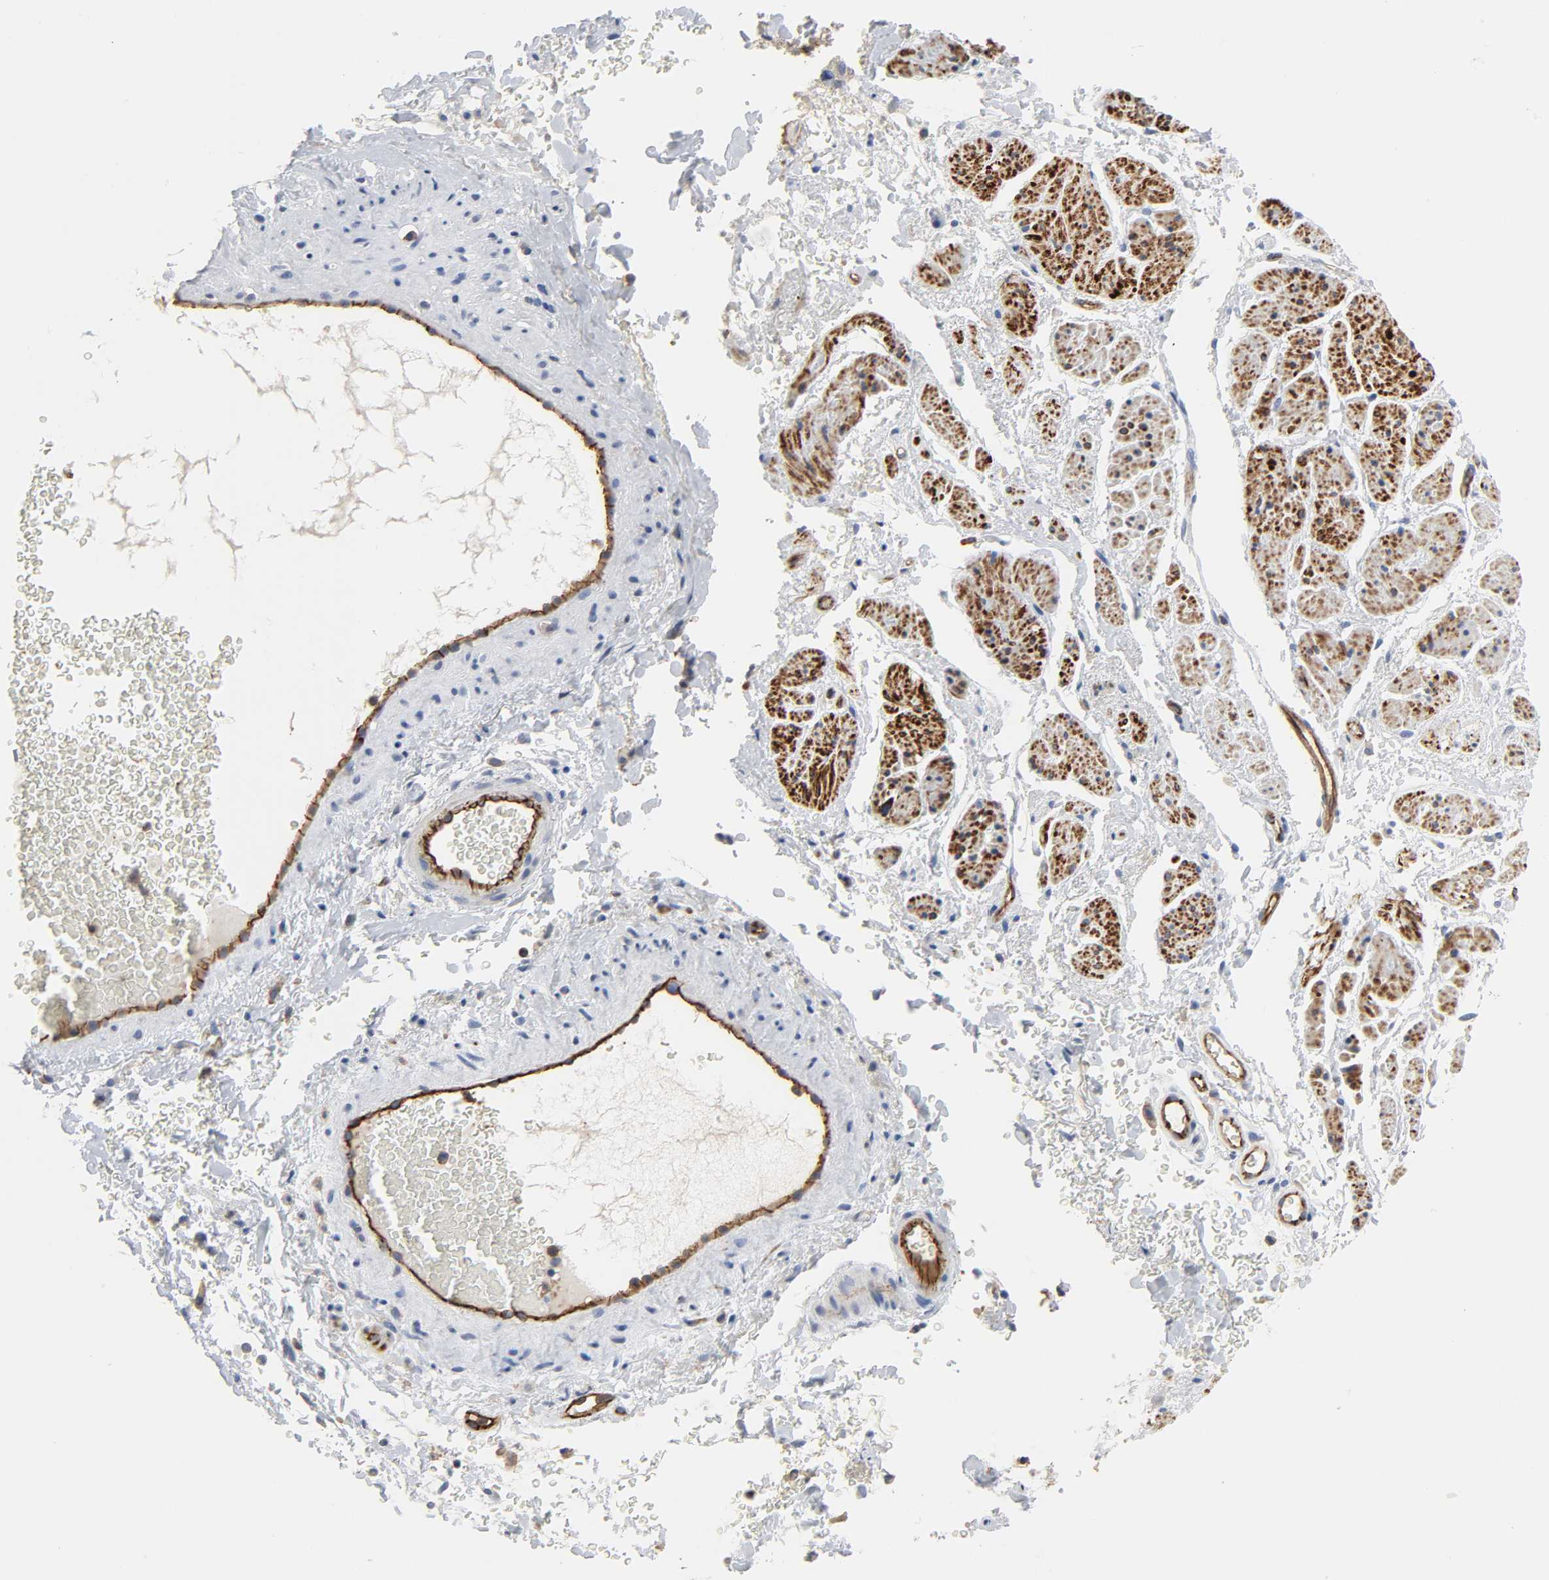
{"staining": {"intensity": "negative", "quantity": "none", "location": "none"}, "tissue": "adipose tissue", "cell_type": "Adipocytes", "image_type": "normal", "snomed": [{"axis": "morphology", "description": "Normal tissue, NOS"}, {"axis": "topography", "description": "Soft tissue"}, {"axis": "topography", "description": "Peripheral nerve tissue"}], "caption": "This image is of benign adipose tissue stained with immunohistochemistry to label a protein in brown with the nuclei are counter-stained blue. There is no positivity in adipocytes. (Stains: DAB immunohistochemistry (IHC) with hematoxylin counter stain, Microscopy: brightfield microscopy at high magnification).", "gene": "PECAM1", "patient": {"sex": "female", "age": 71}}